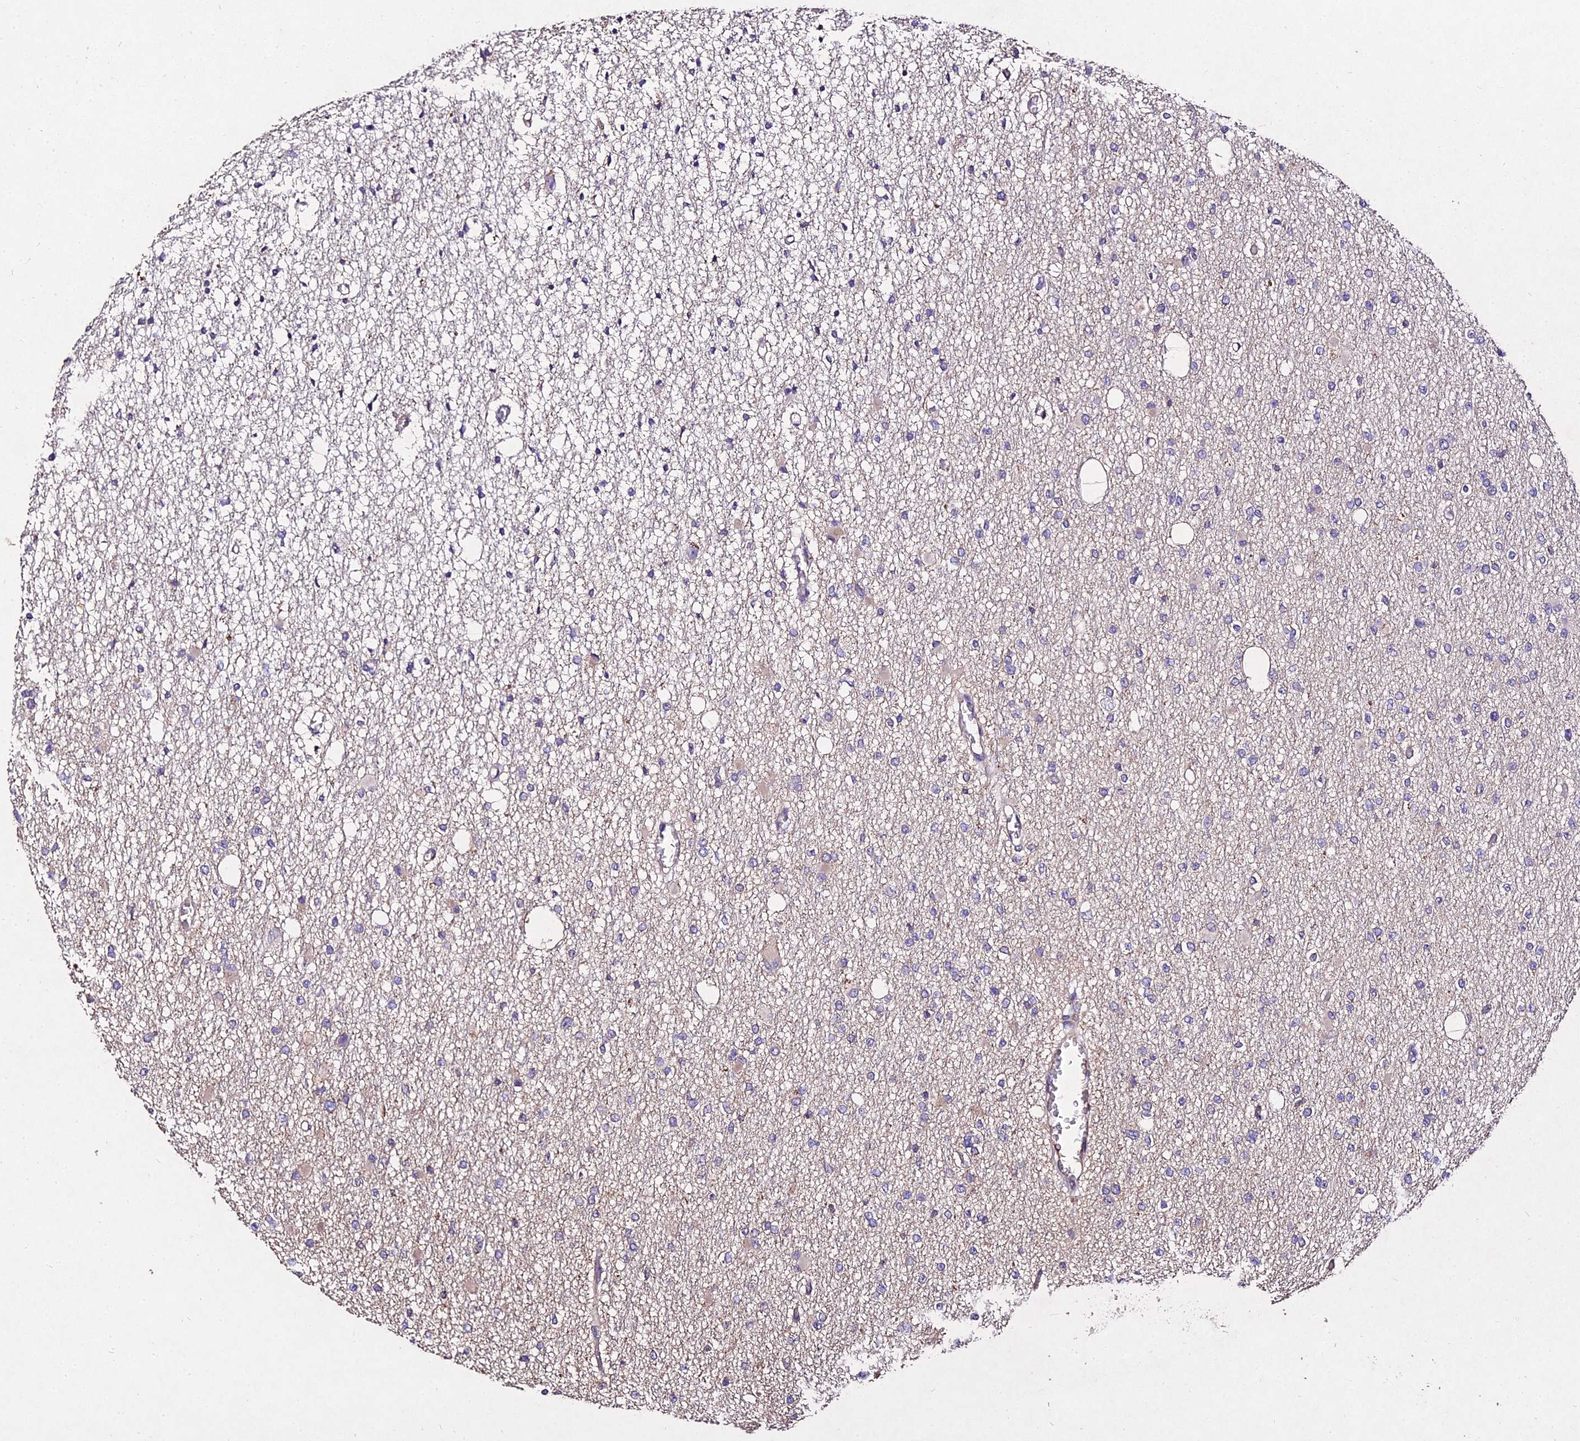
{"staining": {"intensity": "weak", "quantity": "<25%", "location": "cytoplasmic/membranous"}, "tissue": "glioma", "cell_type": "Tumor cells", "image_type": "cancer", "snomed": [{"axis": "morphology", "description": "Glioma, malignant, Low grade"}, {"axis": "topography", "description": "Brain"}], "caption": "Immunohistochemistry of glioma reveals no positivity in tumor cells. (Immunohistochemistry (ihc), brightfield microscopy, high magnification).", "gene": "AP3M2", "patient": {"sex": "female", "age": 22}}